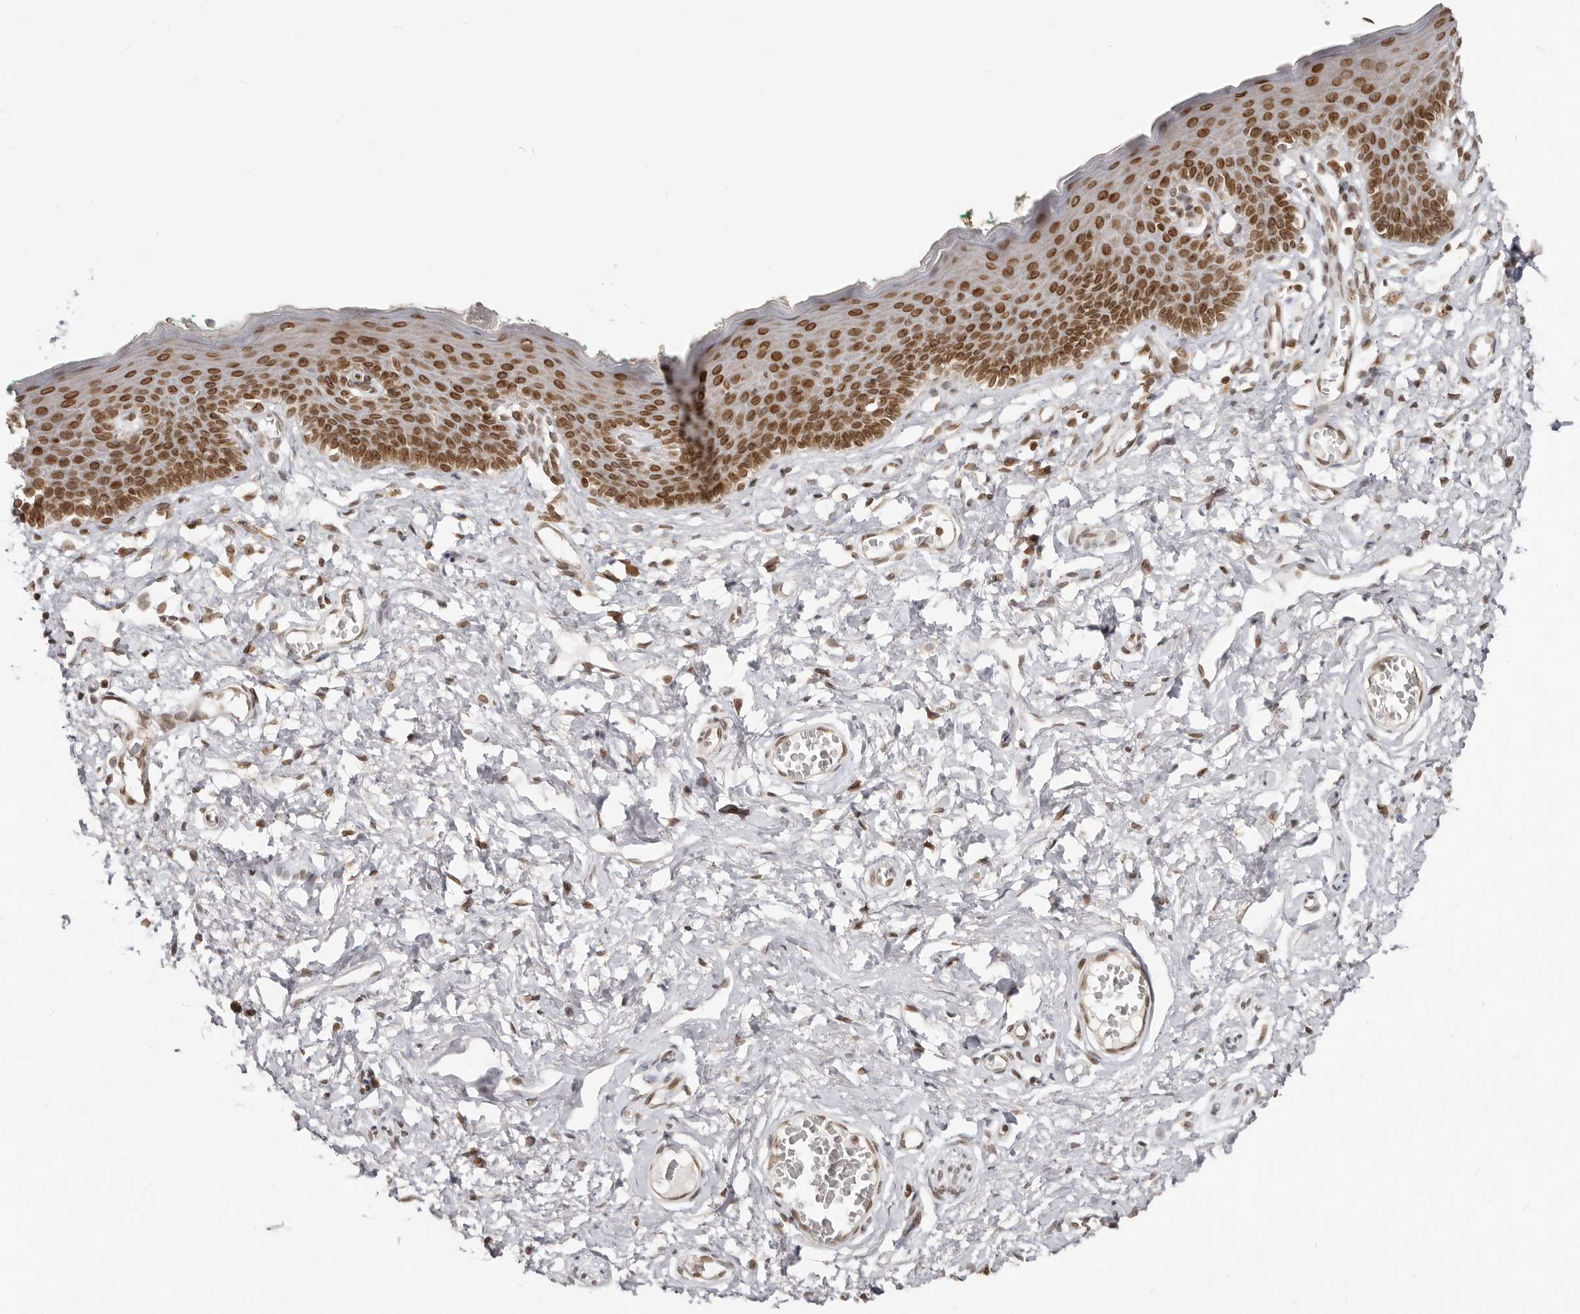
{"staining": {"intensity": "strong", "quantity": ">75%", "location": "cytoplasmic/membranous,nuclear"}, "tissue": "skin", "cell_type": "Epidermal cells", "image_type": "normal", "snomed": [{"axis": "morphology", "description": "Normal tissue, NOS"}, {"axis": "topography", "description": "Vulva"}], "caption": "Protein staining by immunohistochemistry shows strong cytoplasmic/membranous,nuclear positivity in approximately >75% of epidermal cells in unremarkable skin. The protein of interest is shown in brown color, while the nuclei are stained blue.", "gene": "NUP153", "patient": {"sex": "female", "age": 66}}